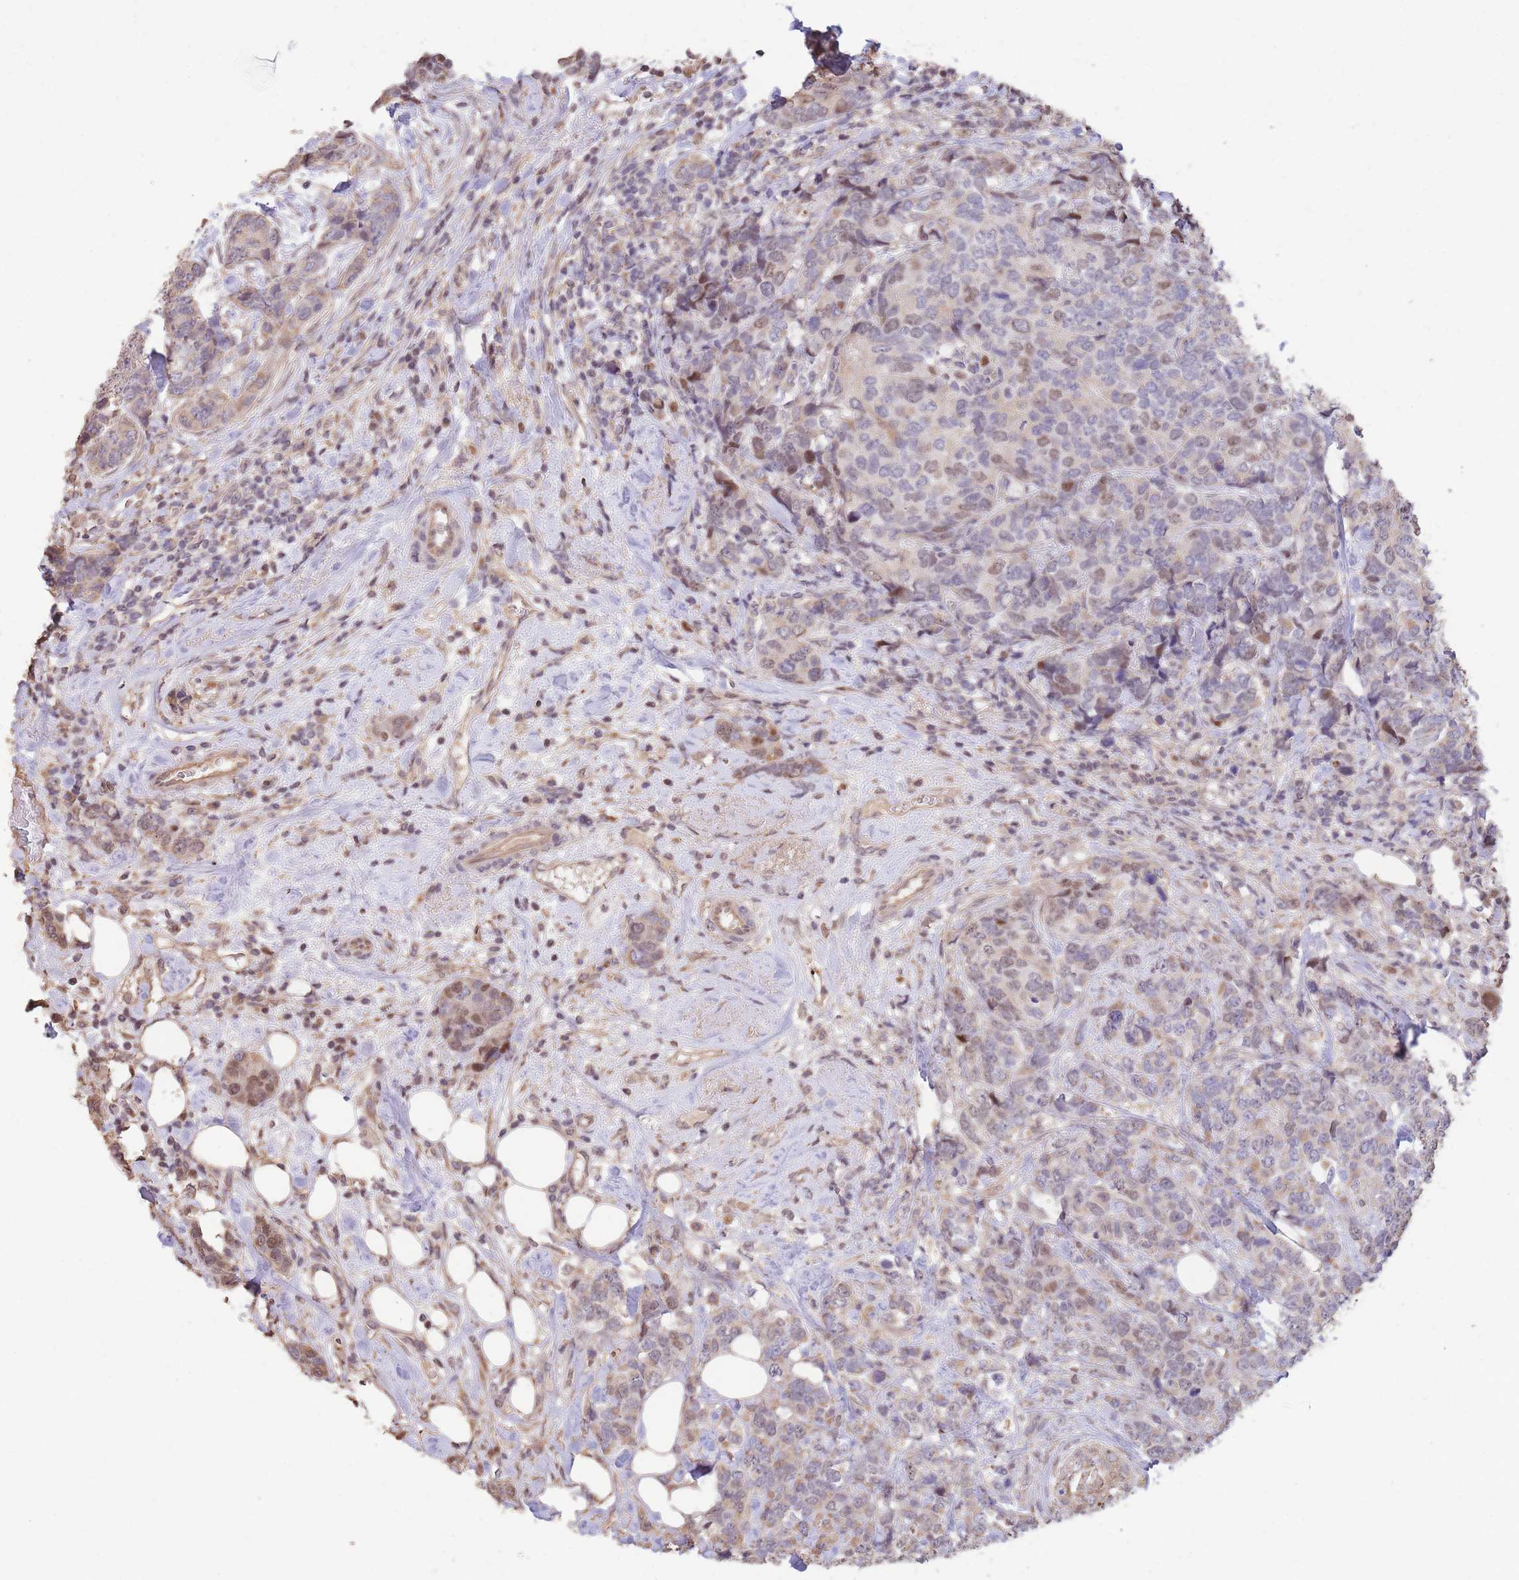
{"staining": {"intensity": "moderate", "quantity": "<25%", "location": "nuclear"}, "tissue": "breast cancer", "cell_type": "Tumor cells", "image_type": "cancer", "snomed": [{"axis": "morphology", "description": "Lobular carcinoma"}, {"axis": "topography", "description": "Breast"}], "caption": "Tumor cells demonstrate low levels of moderate nuclear staining in approximately <25% of cells in human breast cancer.", "gene": "RGS14", "patient": {"sex": "female", "age": 59}}